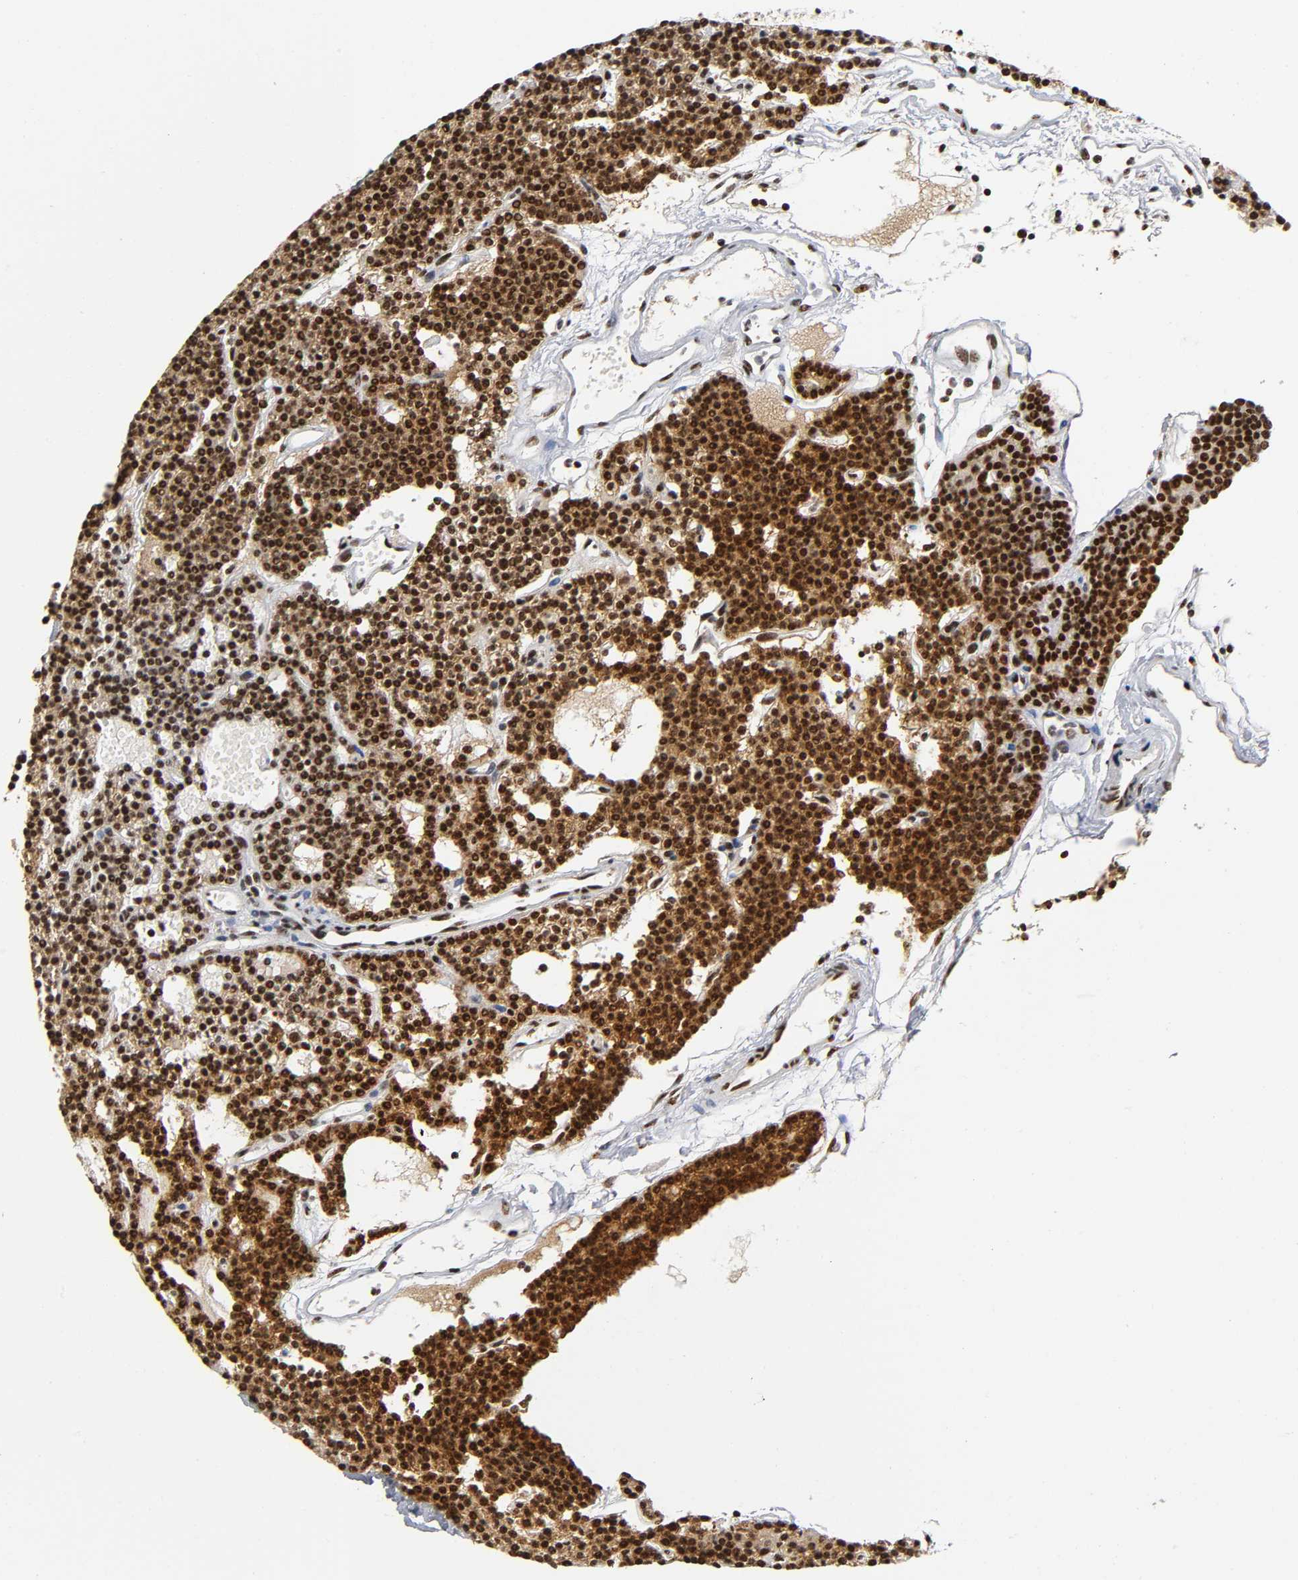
{"staining": {"intensity": "strong", "quantity": ">75%", "location": "cytoplasmic/membranous,nuclear"}, "tissue": "parathyroid gland", "cell_type": "Glandular cells", "image_type": "normal", "snomed": [{"axis": "morphology", "description": "Normal tissue, NOS"}, {"axis": "topography", "description": "Parathyroid gland"}], "caption": "High-magnification brightfield microscopy of normal parathyroid gland stained with DAB (3,3'-diaminobenzidine) (brown) and counterstained with hematoxylin (blue). glandular cells exhibit strong cytoplasmic/membranous,nuclear expression is appreciated in about>75% of cells.", "gene": "UBTF", "patient": {"sex": "female", "age": 45}}